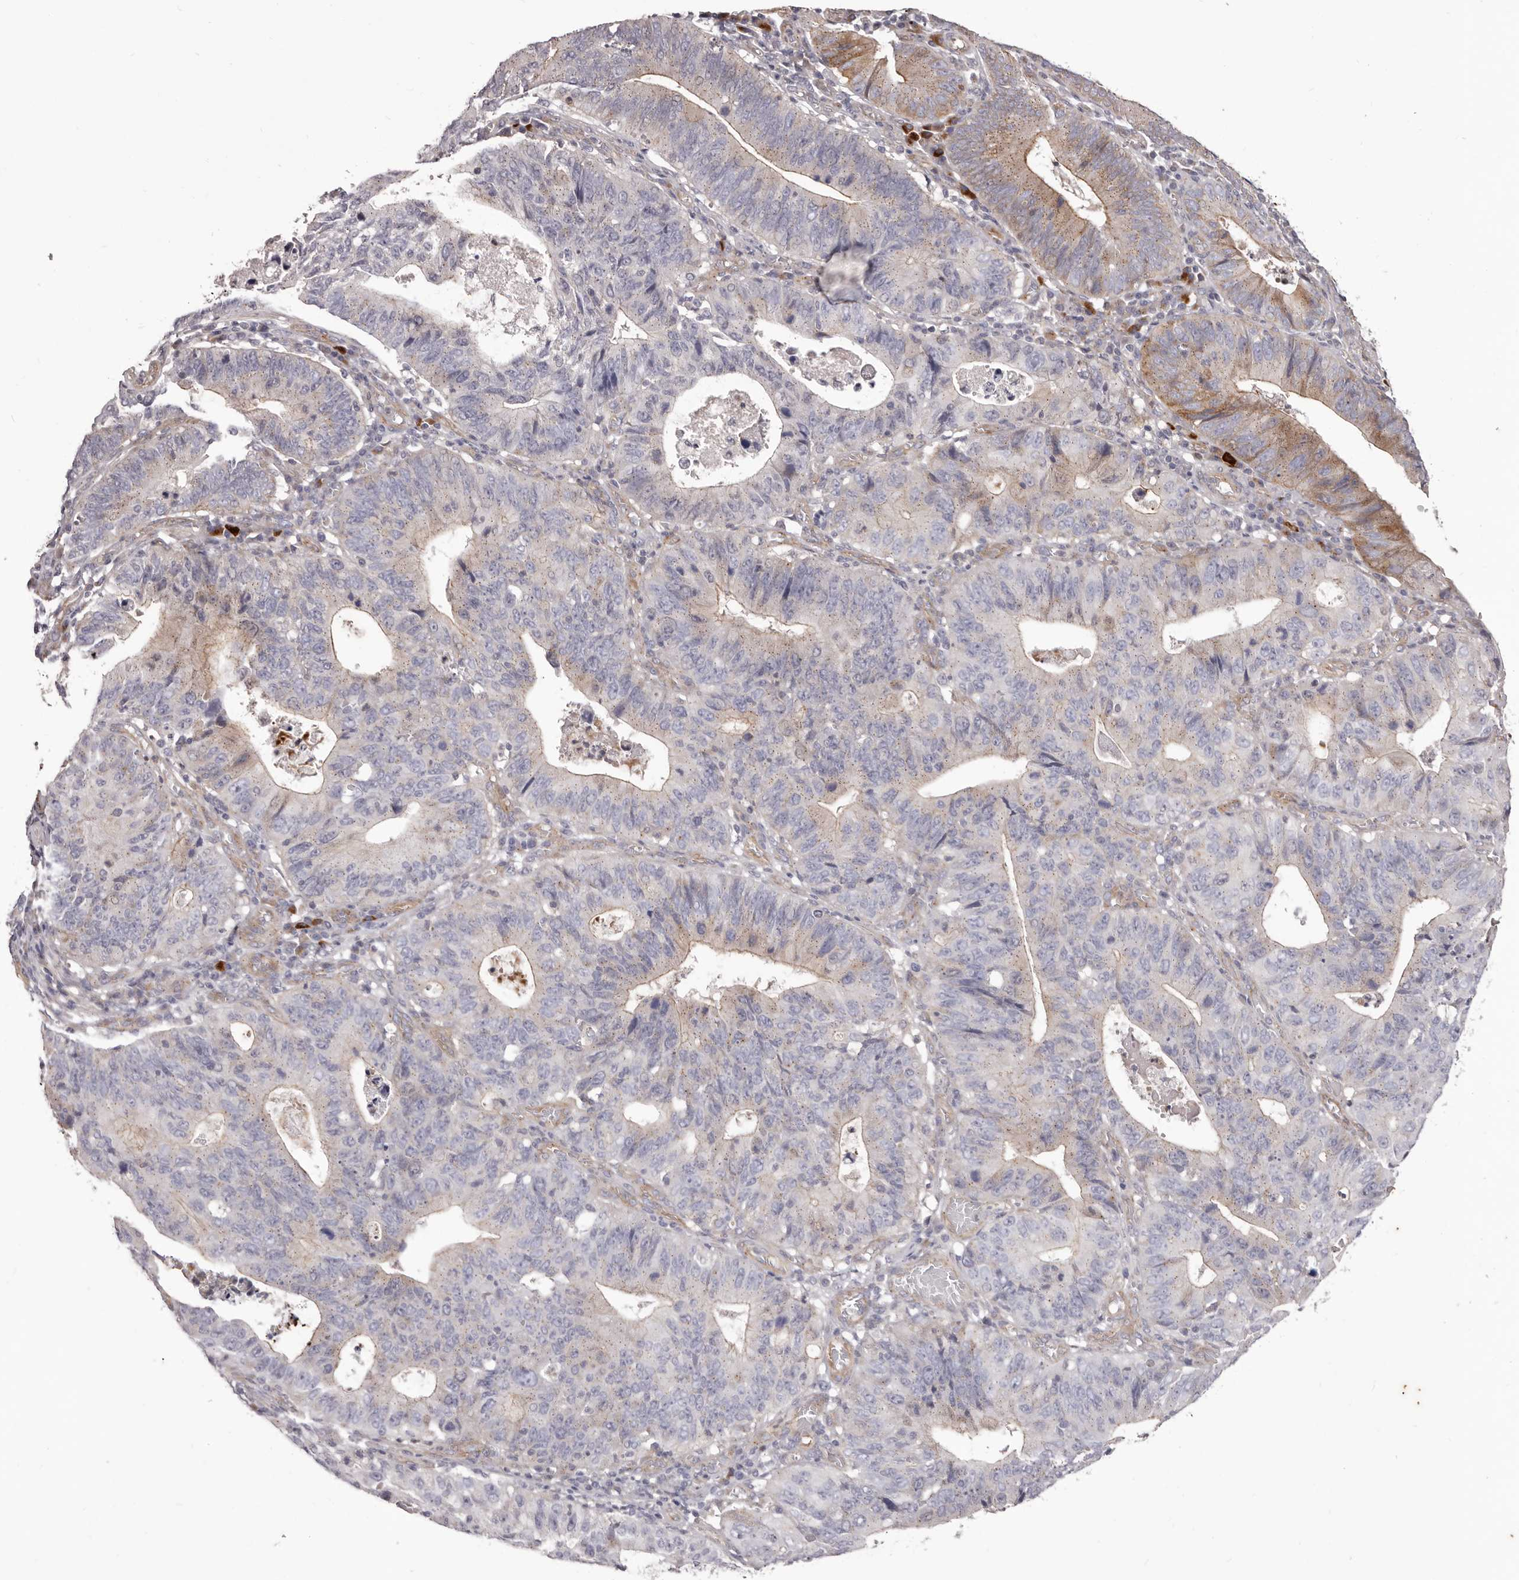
{"staining": {"intensity": "moderate", "quantity": "25%-75%", "location": "cytoplasmic/membranous"}, "tissue": "stomach cancer", "cell_type": "Tumor cells", "image_type": "cancer", "snomed": [{"axis": "morphology", "description": "Adenocarcinoma, NOS"}, {"axis": "topography", "description": "Stomach"}], "caption": "Immunohistochemistry (IHC) photomicrograph of stomach cancer (adenocarcinoma) stained for a protein (brown), which reveals medium levels of moderate cytoplasmic/membranous positivity in about 25%-75% of tumor cells.", "gene": "PEG10", "patient": {"sex": "male", "age": 59}}